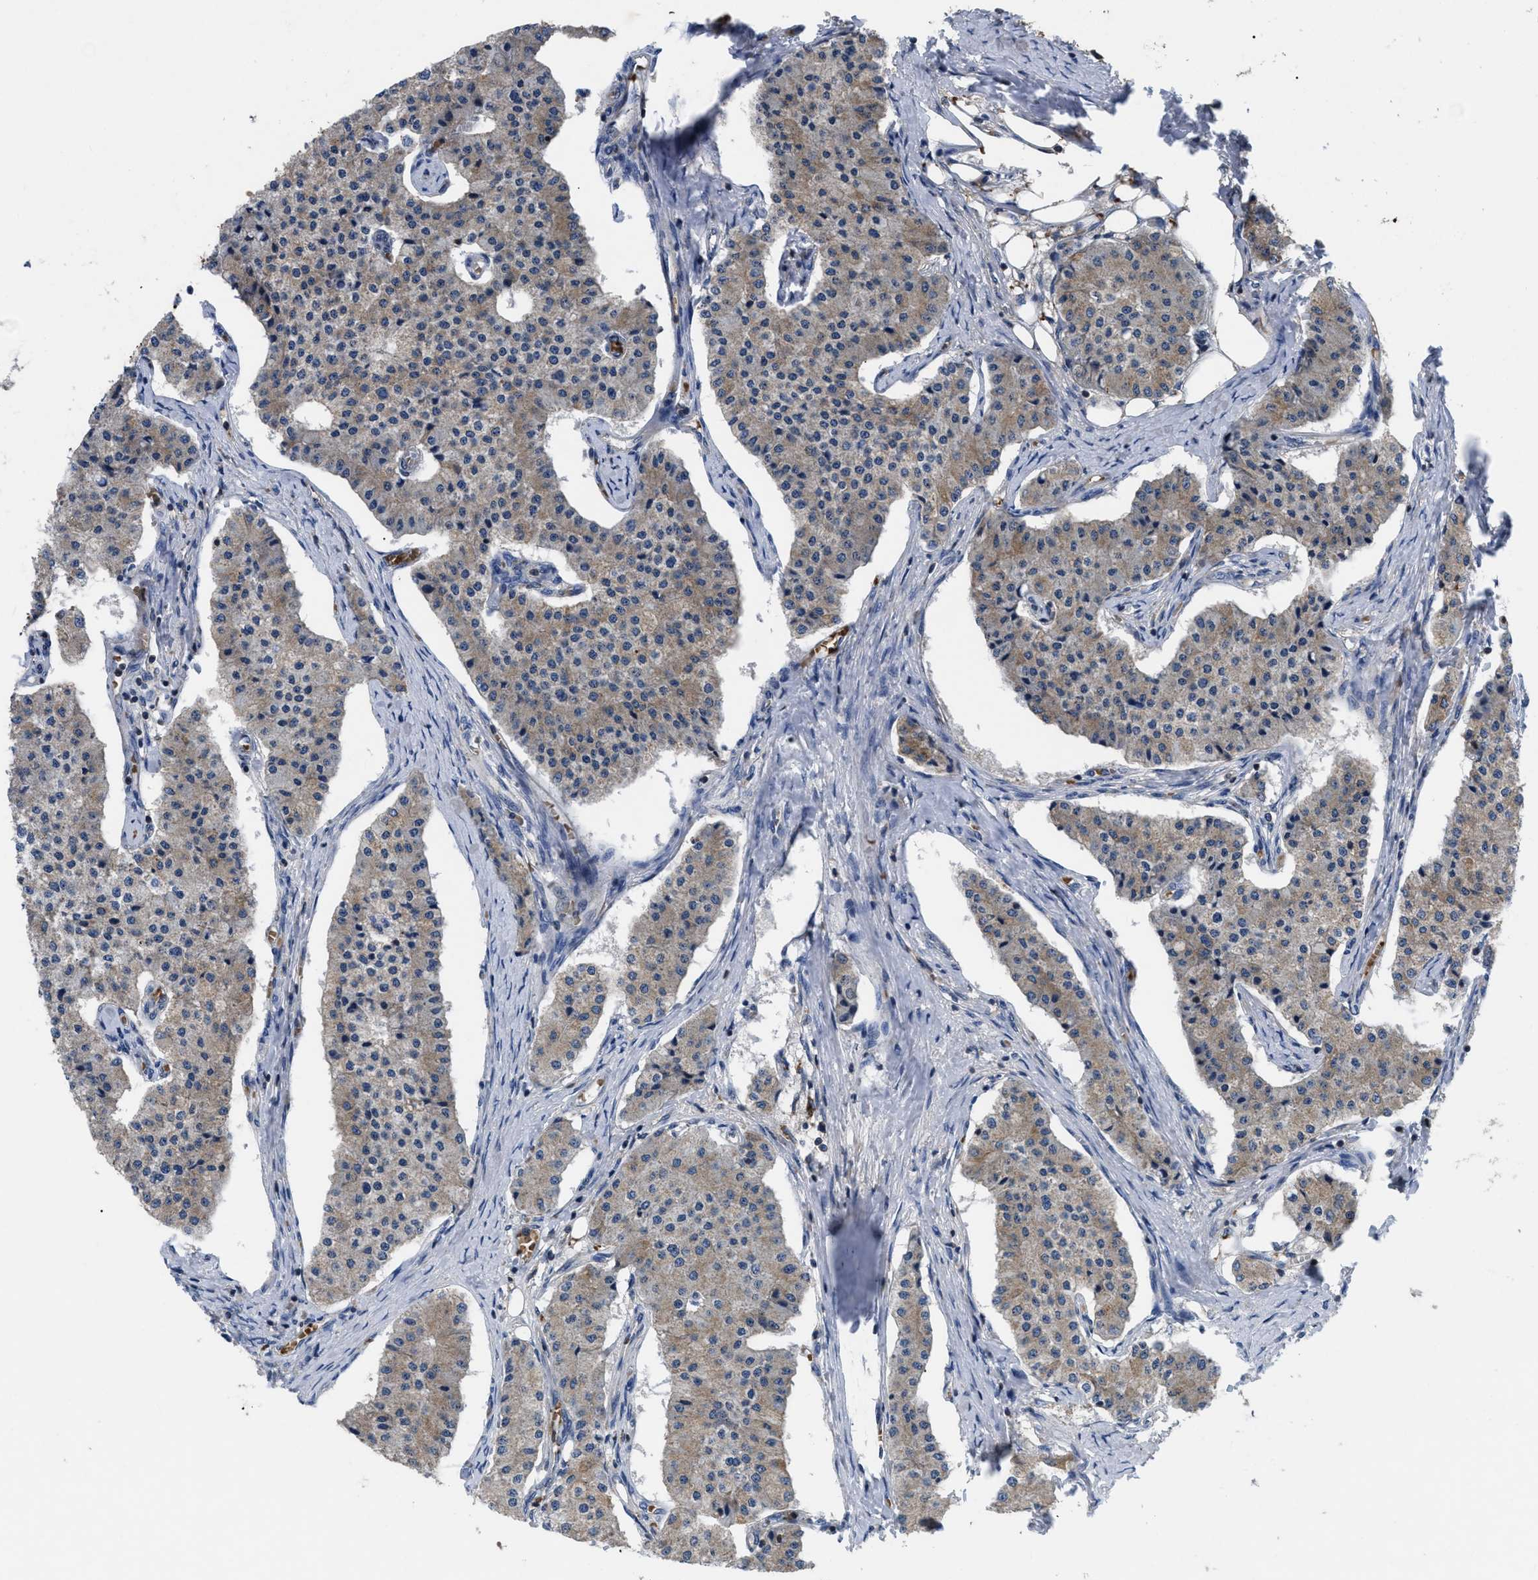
{"staining": {"intensity": "weak", "quantity": "25%-75%", "location": "cytoplasmic/membranous"}, "tissue": "carcinoid", "cell_type": "Tumor cells", "image_type": "cancer", "snomed": [{"axis": "morphology", "description": "Carcinoid, malignant, NOS"}, {"axis": "topography", "description": "Colon"}], "caption": "About 25%-75% of tumor cells in malignant carcinoid demonstrate weak cytoplasmic/membranous protein expression as visualized by brown immunohistochemical staining.", "gene": "YBEY", "patient": {"sex": "female", "age": 52}}